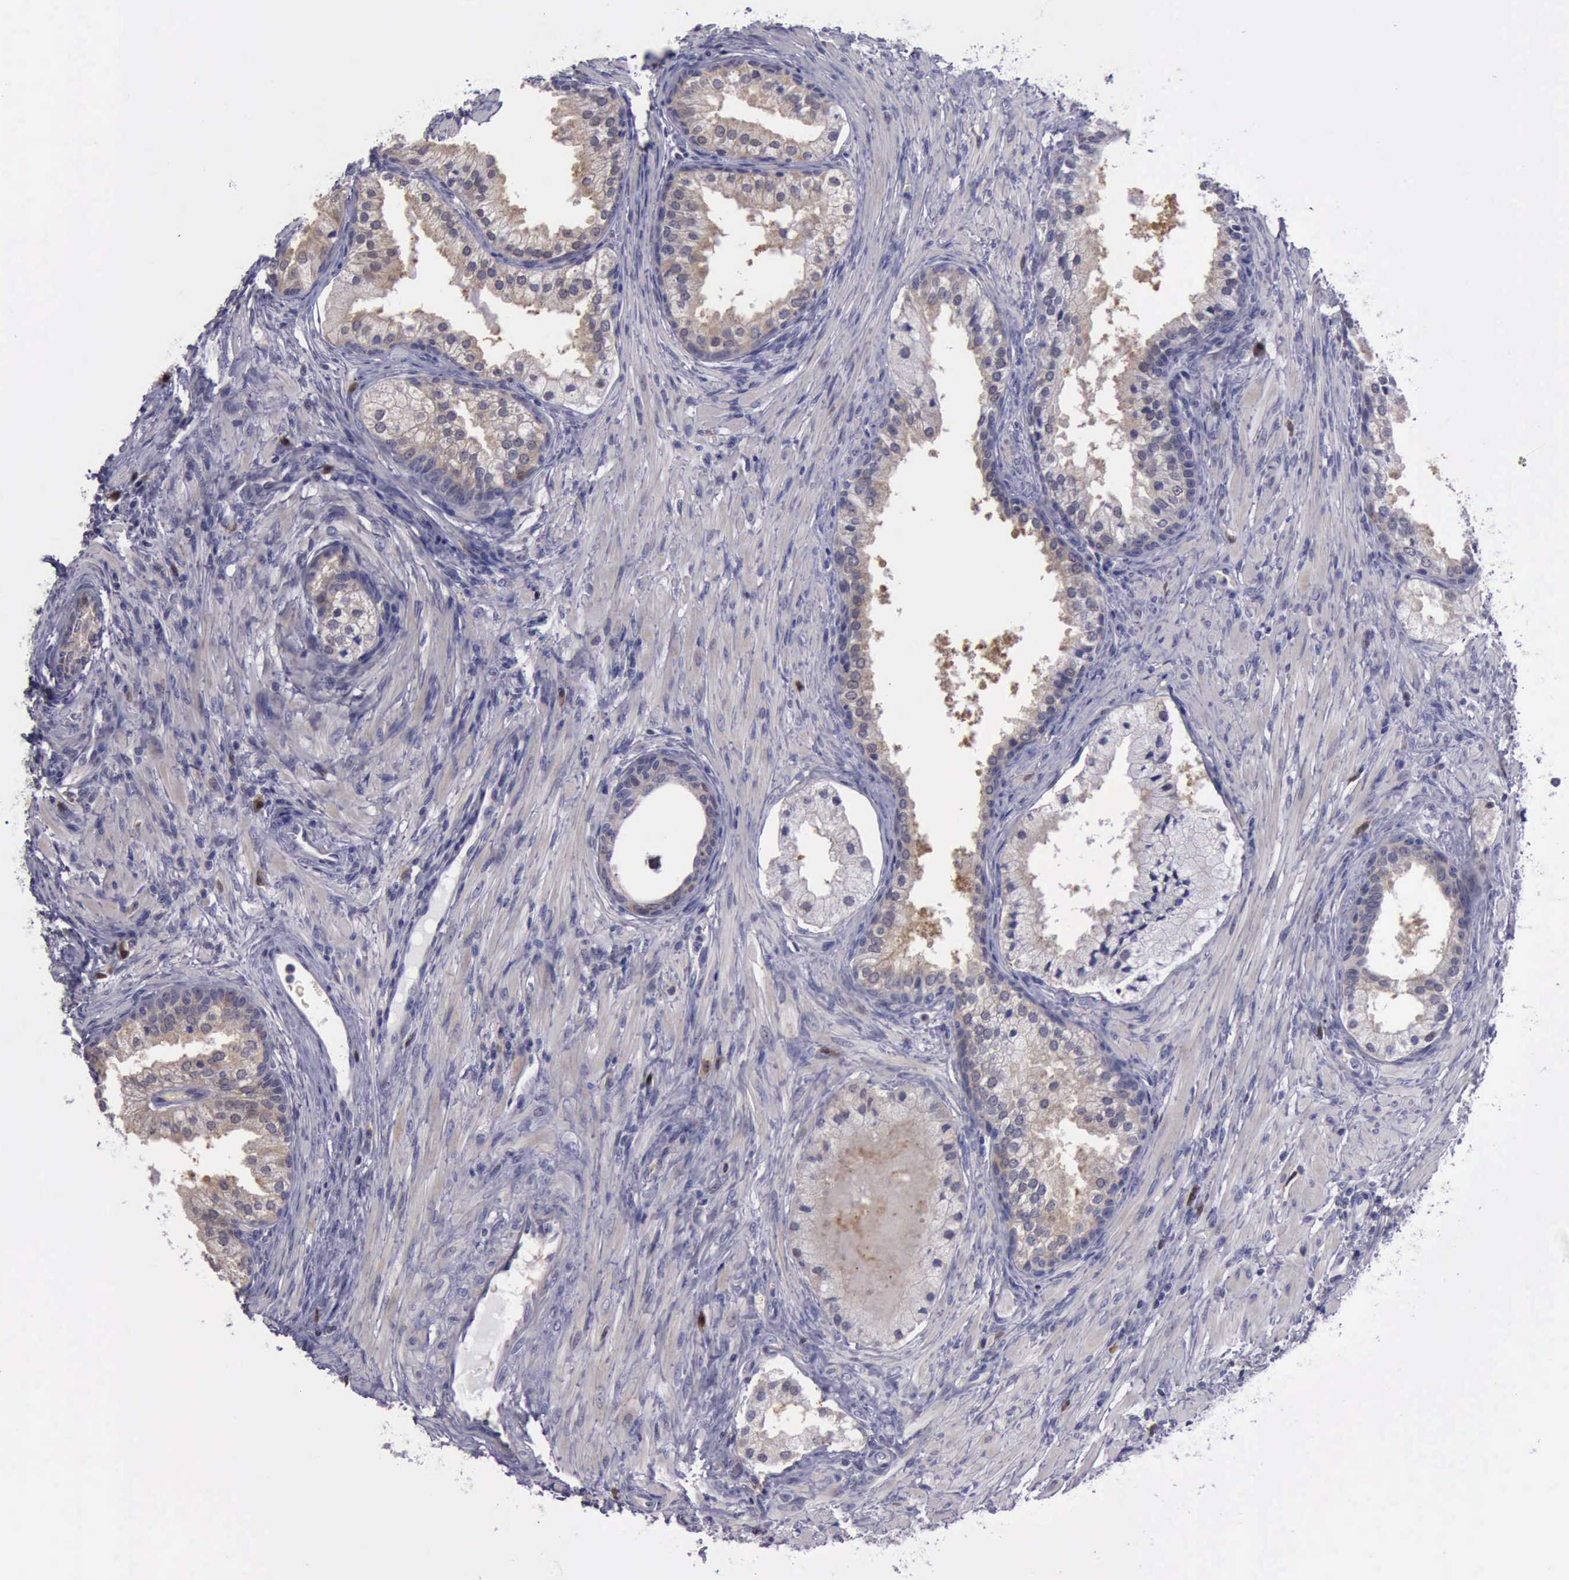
{"staining": {"intensity": "weak", "quantity": ">75%", "location": "cytoplasmic/membranous"}, "tissue": "prostate cancer", "cell_type": "Tumor cells", "image_type": "cancer", "snomed": [{"axis": "morphology", "description": "Adenocarcinoma, Medium grade"}, {"axis": "topography", "description": "Prostate"}], "caption": "Prostate cancer stained with a protein marker reveals weak staining in tumor cells.", "gene": "CEP128", "patient": {"sex": "male", "age": 70}}